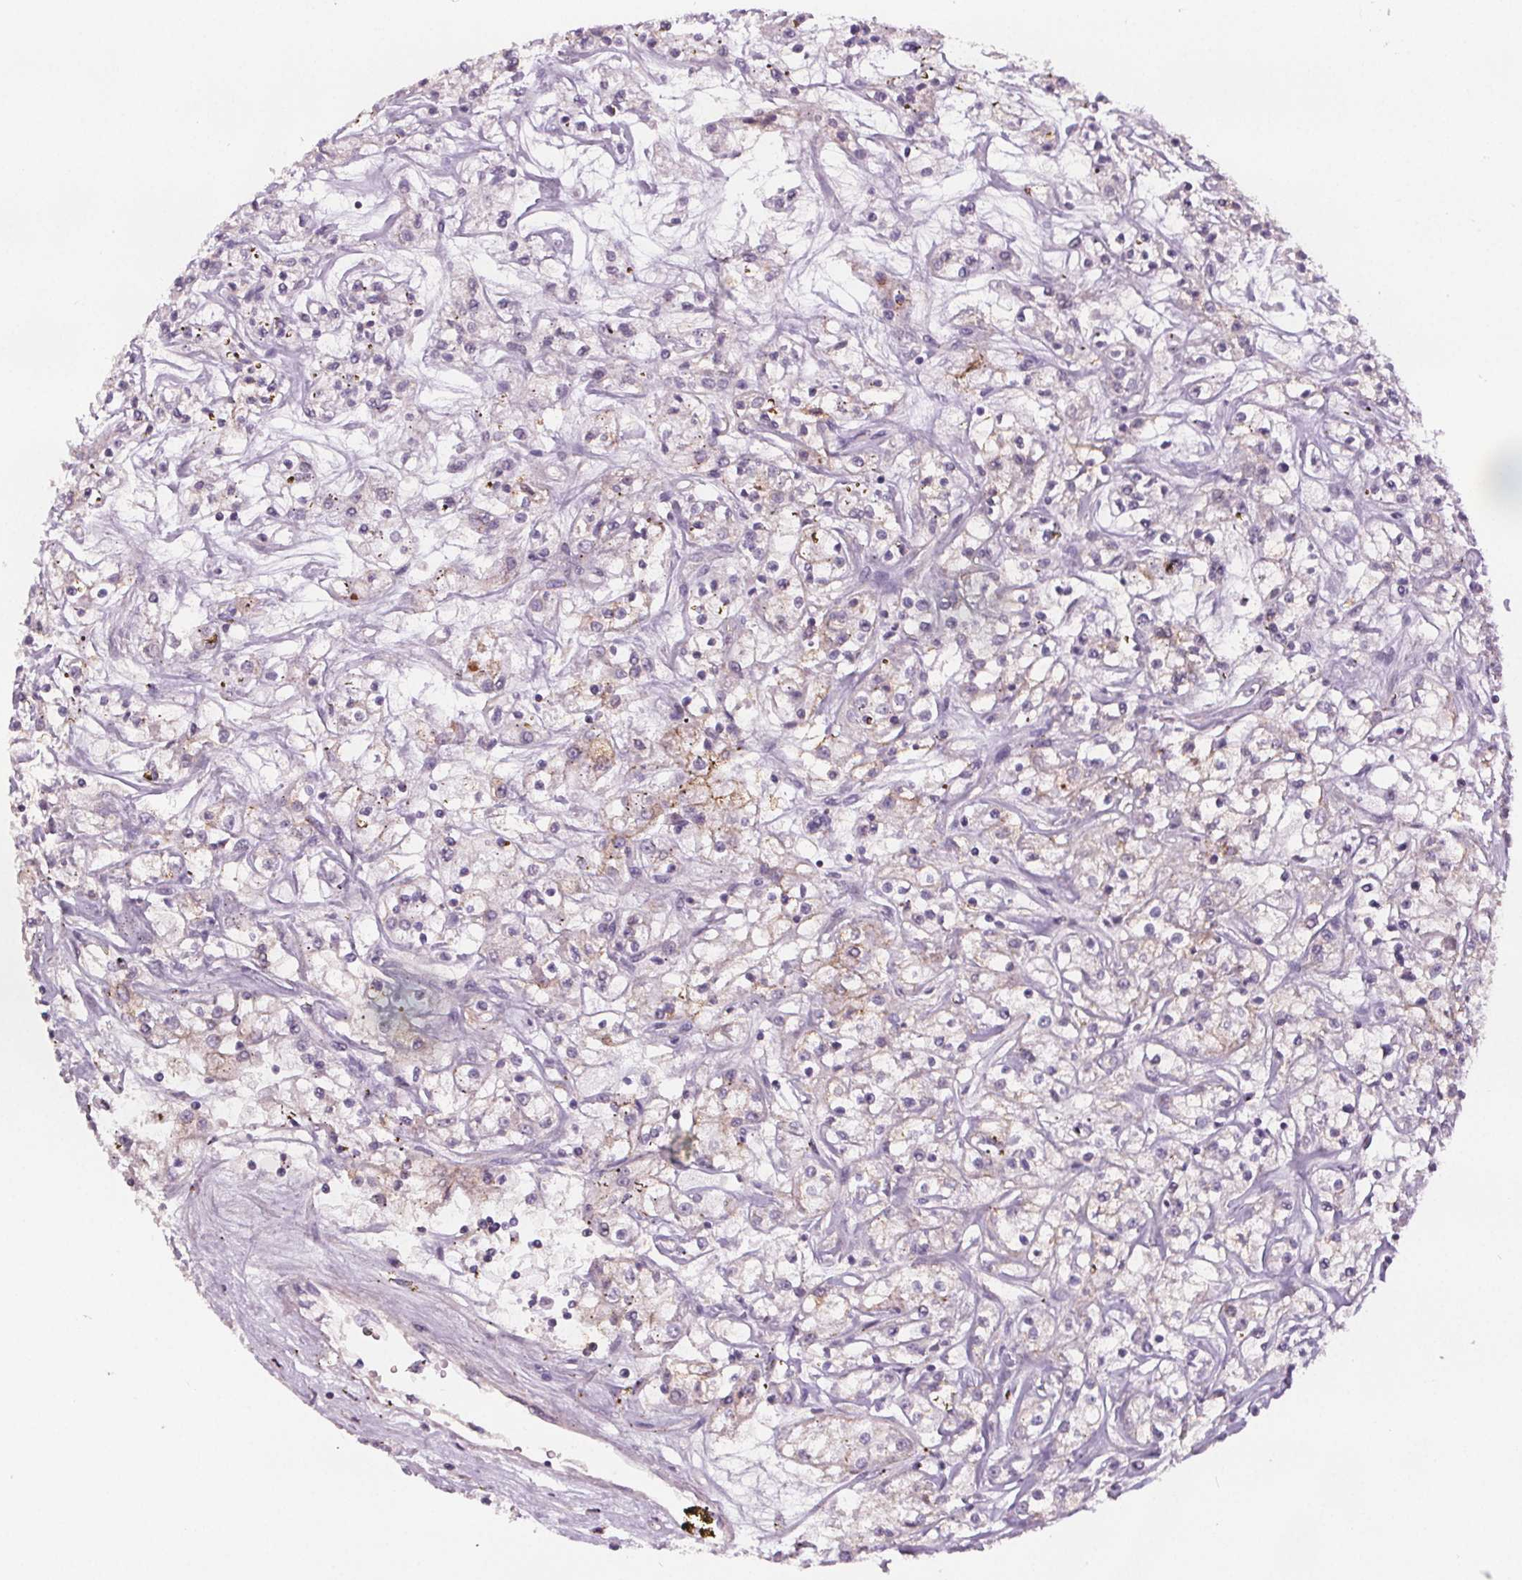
{"staining": {"intensity": "weak", "quantity": "<25%", "location": "cytoplasmic/membranous"}, "tissue": "renal cancer", "cell_type": "Tumor cells", "image_type": "cancer", "snomed": [{"axis": "morphology", "description": "Adenocarcinoma, NOS"}, {"axis": "topography", "description": "Kidney"}], "caption": "DAB (3,3'-diaminobenzidine) immunohistochemical staining of human adenocarcinoma (renal) reveals no significant staining in tumor cells.", "gene": "ATP1A1", "patient": {"sex": "female", "age": 59}}